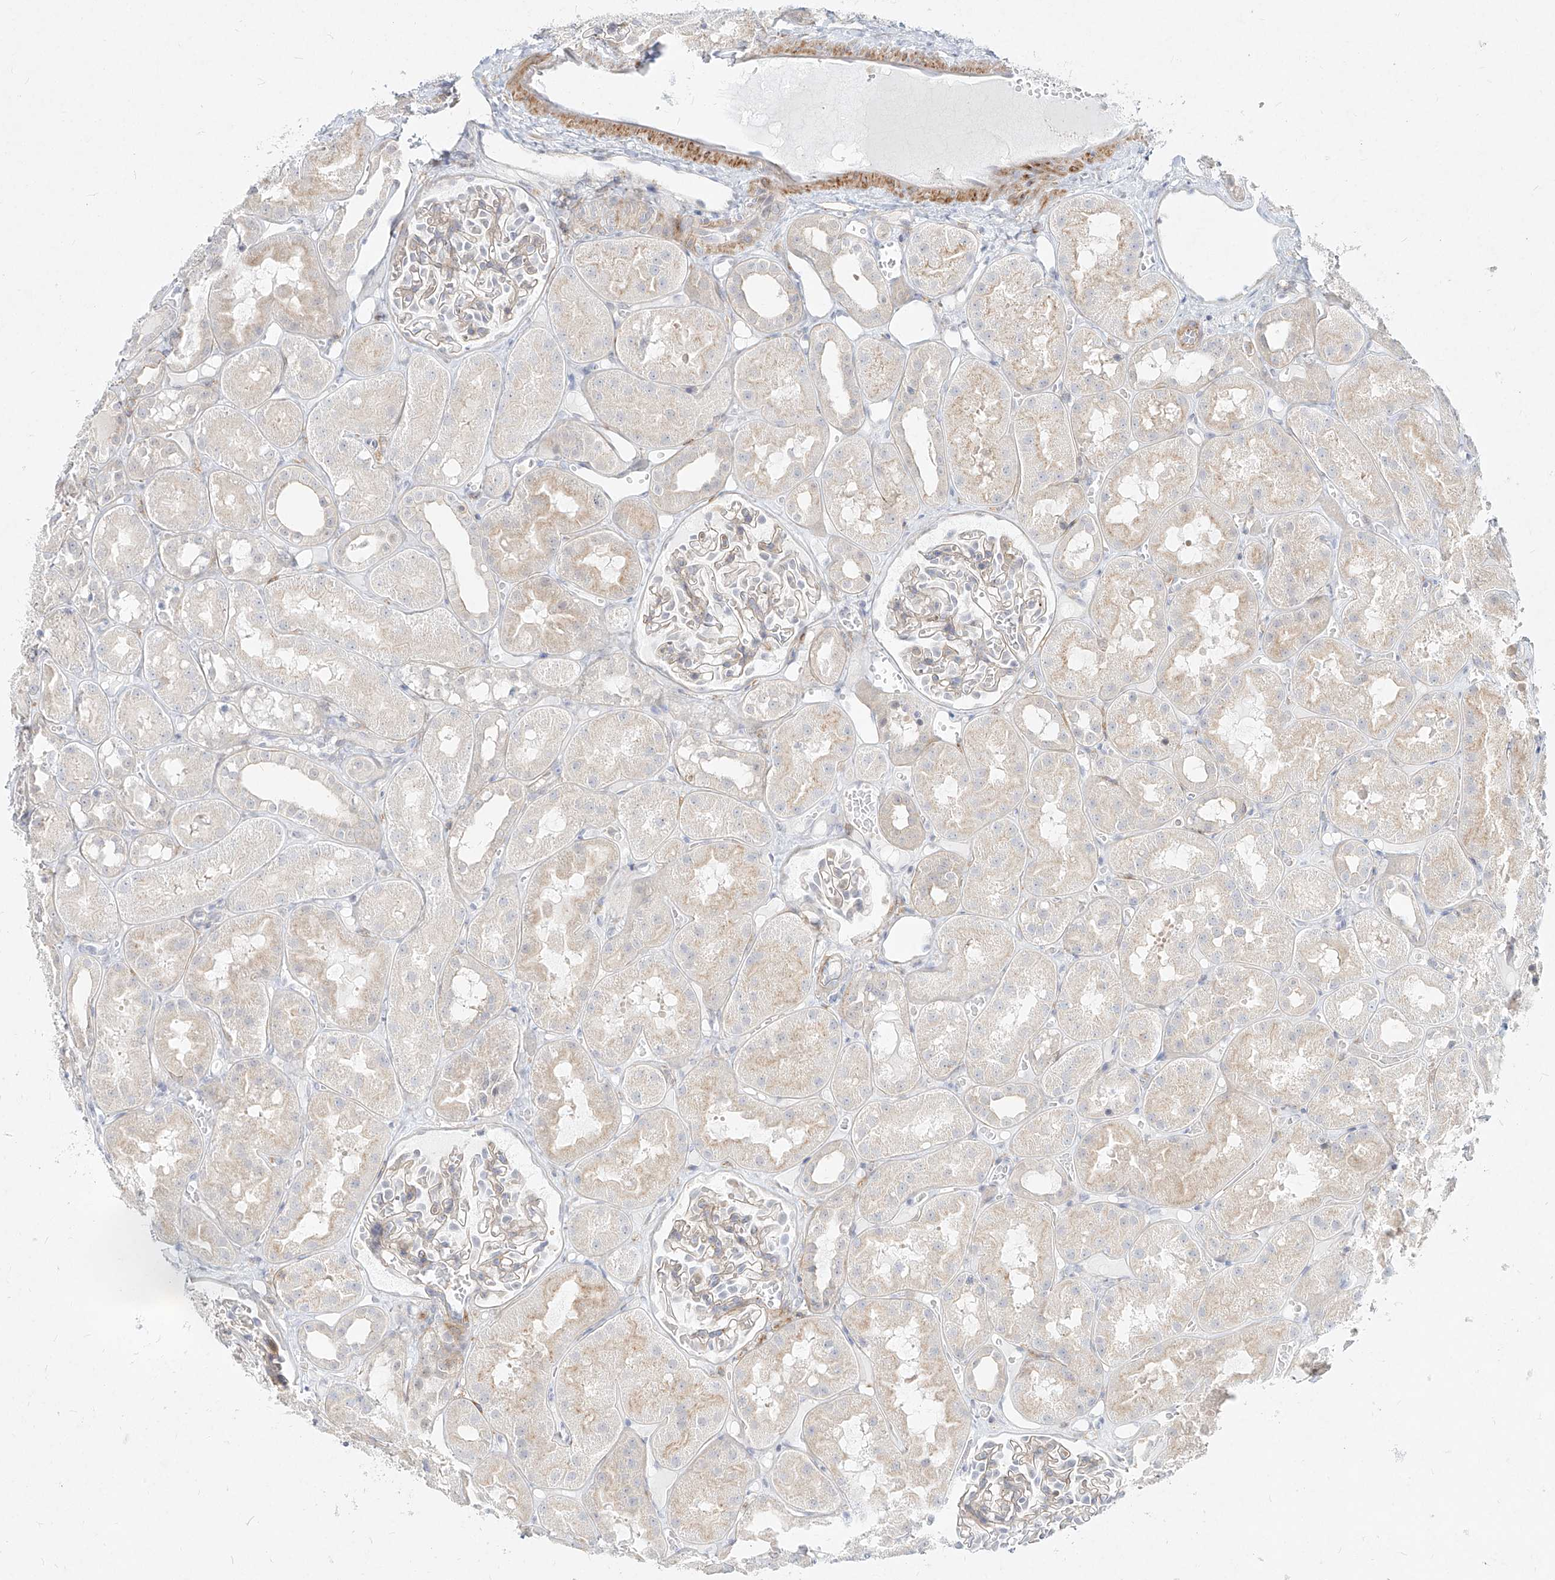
{"staining": {"intensity": "weak", "quantity": "<25%", "location": "cytoplasmic/membranous"}, "tissue": "kidney", "cell_type": "Cells in glomeruli", "image_type": "normal", "snomed": [{"axis": "morphology", "description": "Normal tissue, NOS"}, {"axis": "topography", "description": "Kidney"}], "caption": "Immunohistochemistry (IHC) of unremarkable kidney displays no positivity in cells in glomeruli. The staining was performed using DAB (3,3'-diaminobenzidine) to visualize the protein expression in brown, while the nuclei were stained in blue with hematoxylin (Magnification: 20x).", "gene": "SLC2A12", "patient": {"sex": "male", "age": 16}}